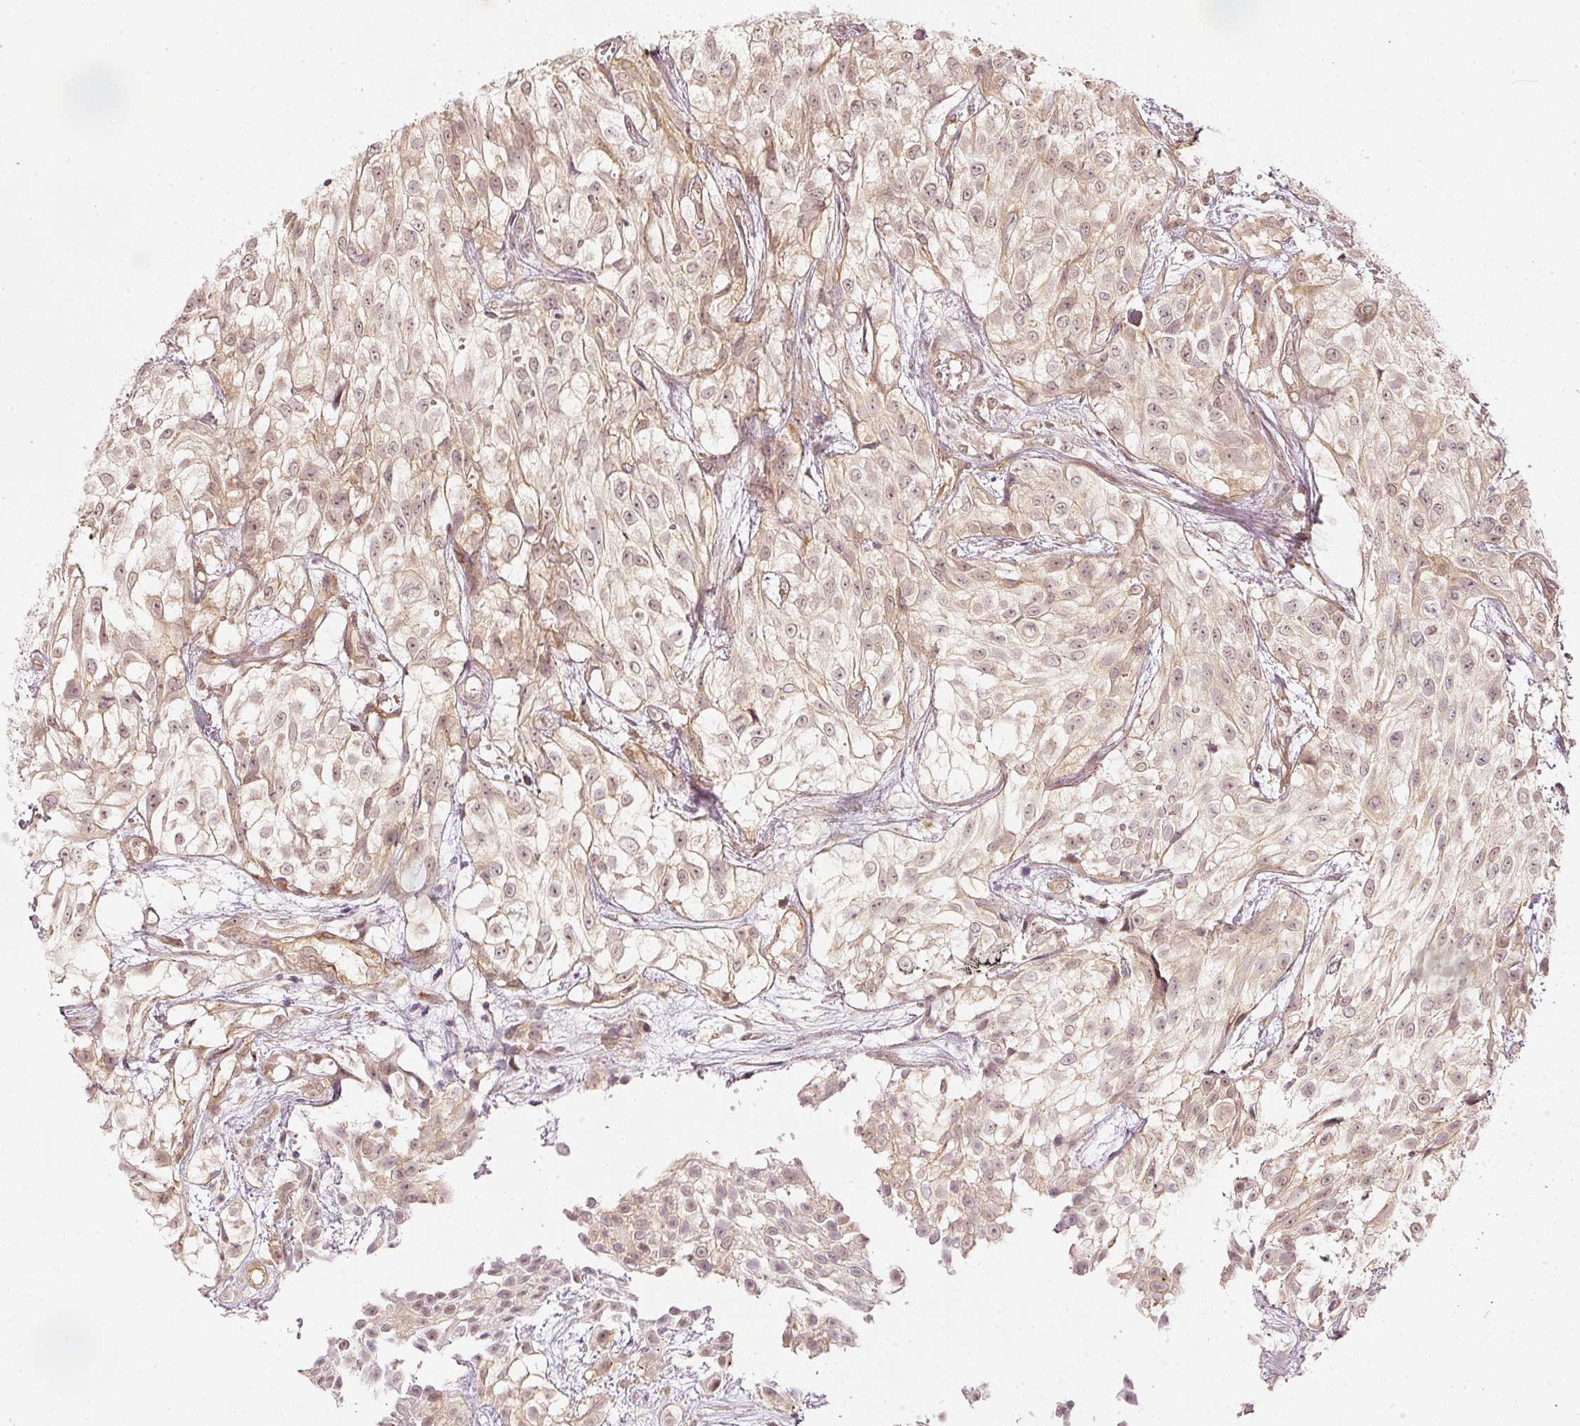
{"staining": {"intensity": "weak", "quantity": ">75%", "location": "cytoplasmic/membranous"}, "tissue": "urothelial cancer", "cell_type": "Tumor cells", "image_type": "cancer", "snomed": [{"axis": "morphology", "description": "Urothelial carcinoma, High grade"}, {"axis": "topography", "description": "Urinary bladder"}], "caption": "Immunohistochemical staining of human high-grade urothelial carcinoma exhibits low levels of weak cytoplasmic/membranous protein staining in about >75% of tumor cells.", "gene": "DRD2", "patient": {"sex": "male", "age": 56}}